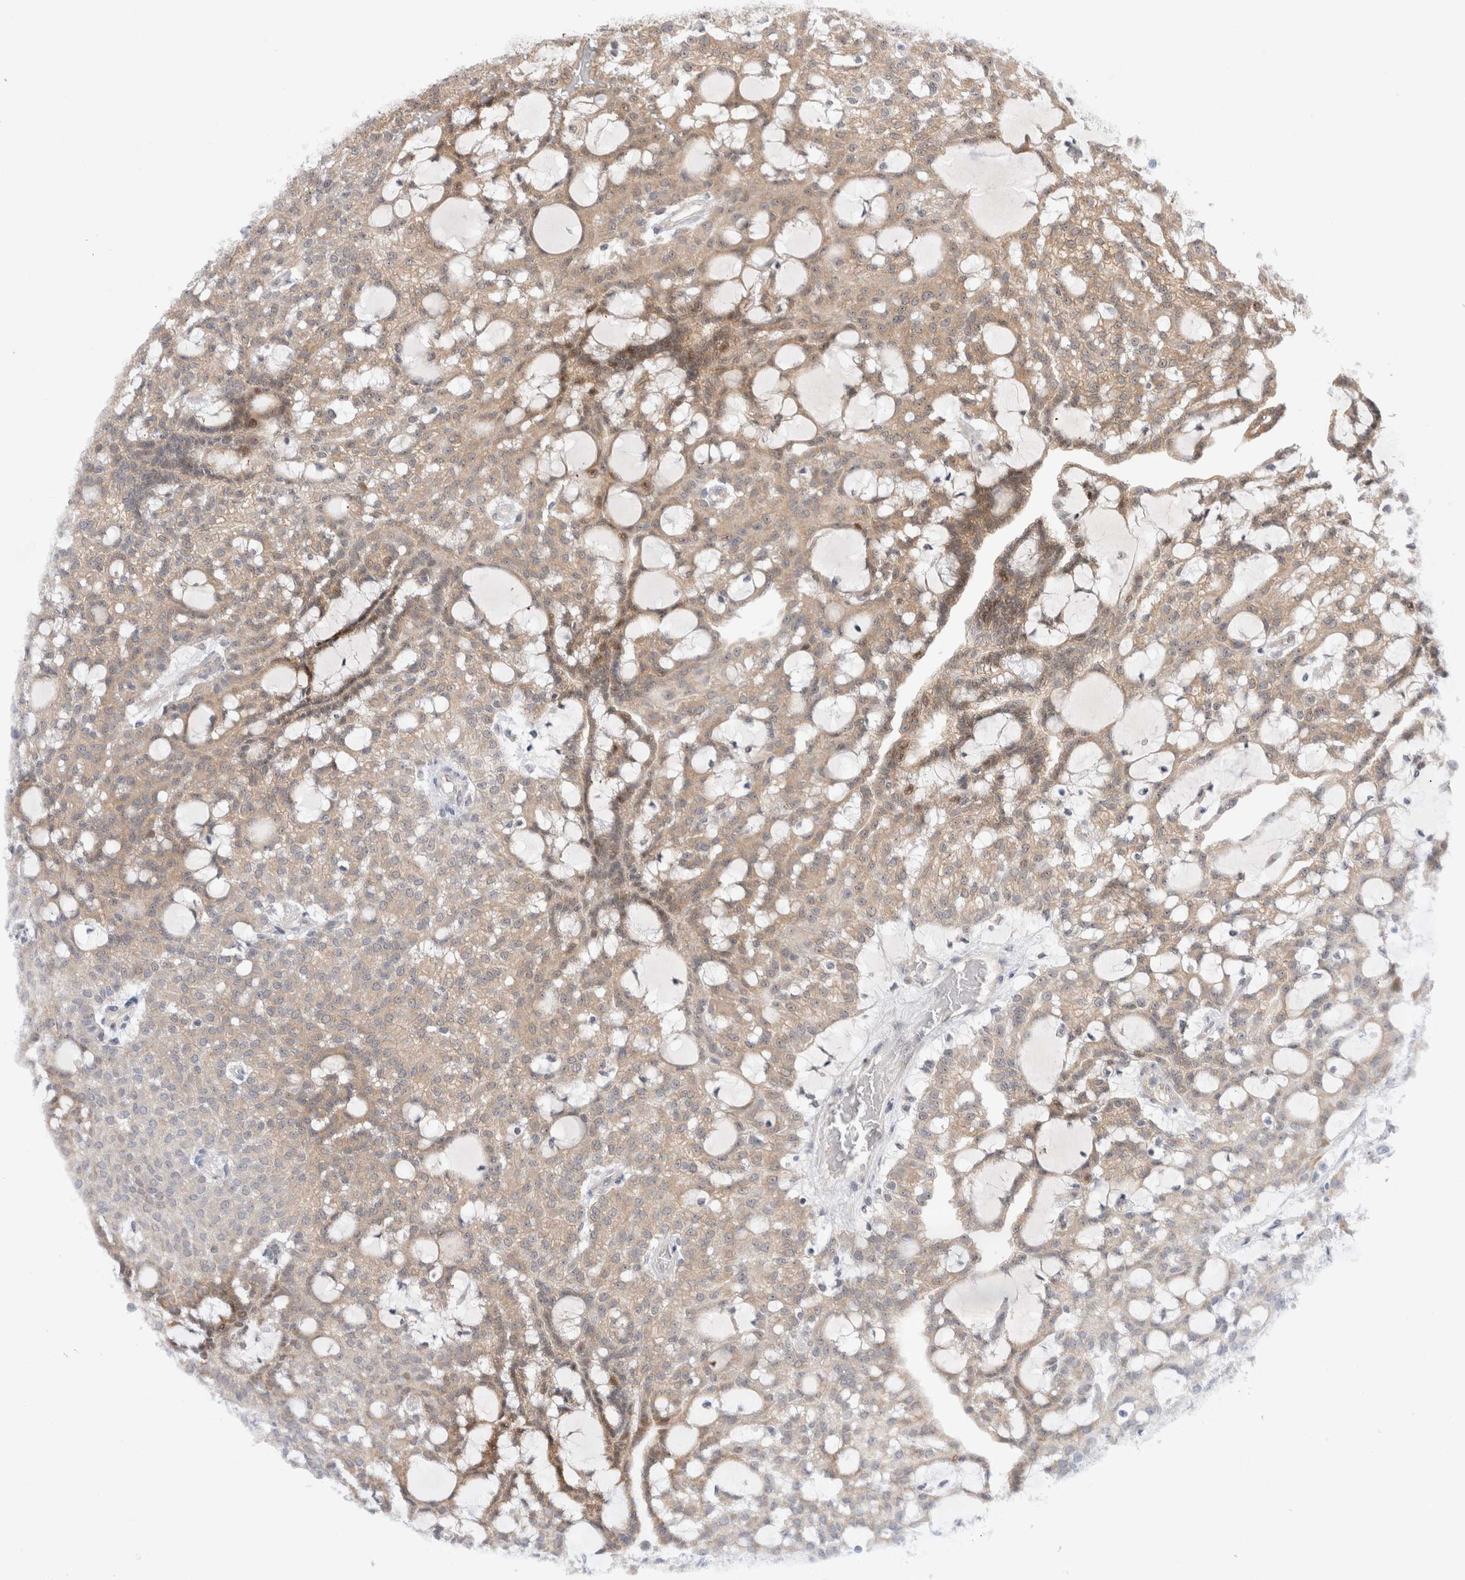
{"staining": {"intensity": "weak", "quantity": "25%-75%", "location": "cytoplasmic/membranous"}, "tissue": "renal cancer", "cell_type": "Tumor cells", "image_type": "cancer", "snomed": [{"axis": "morphology", "description": "Adenocarcinoma, NOS"}, {"axis": "topography", "description": "Kidney"}], "caption": "The photomicrograph shows staining of renal cancer (adenocarcinoma), revealing weak cytoplasmic/membranous protein positivity (brown color) within tumor cells. (Brightfield microscopy of DAB IHC at high magnification).", "gene": "SLC29A1", "patient": {"sex": "male", "age": 63}}